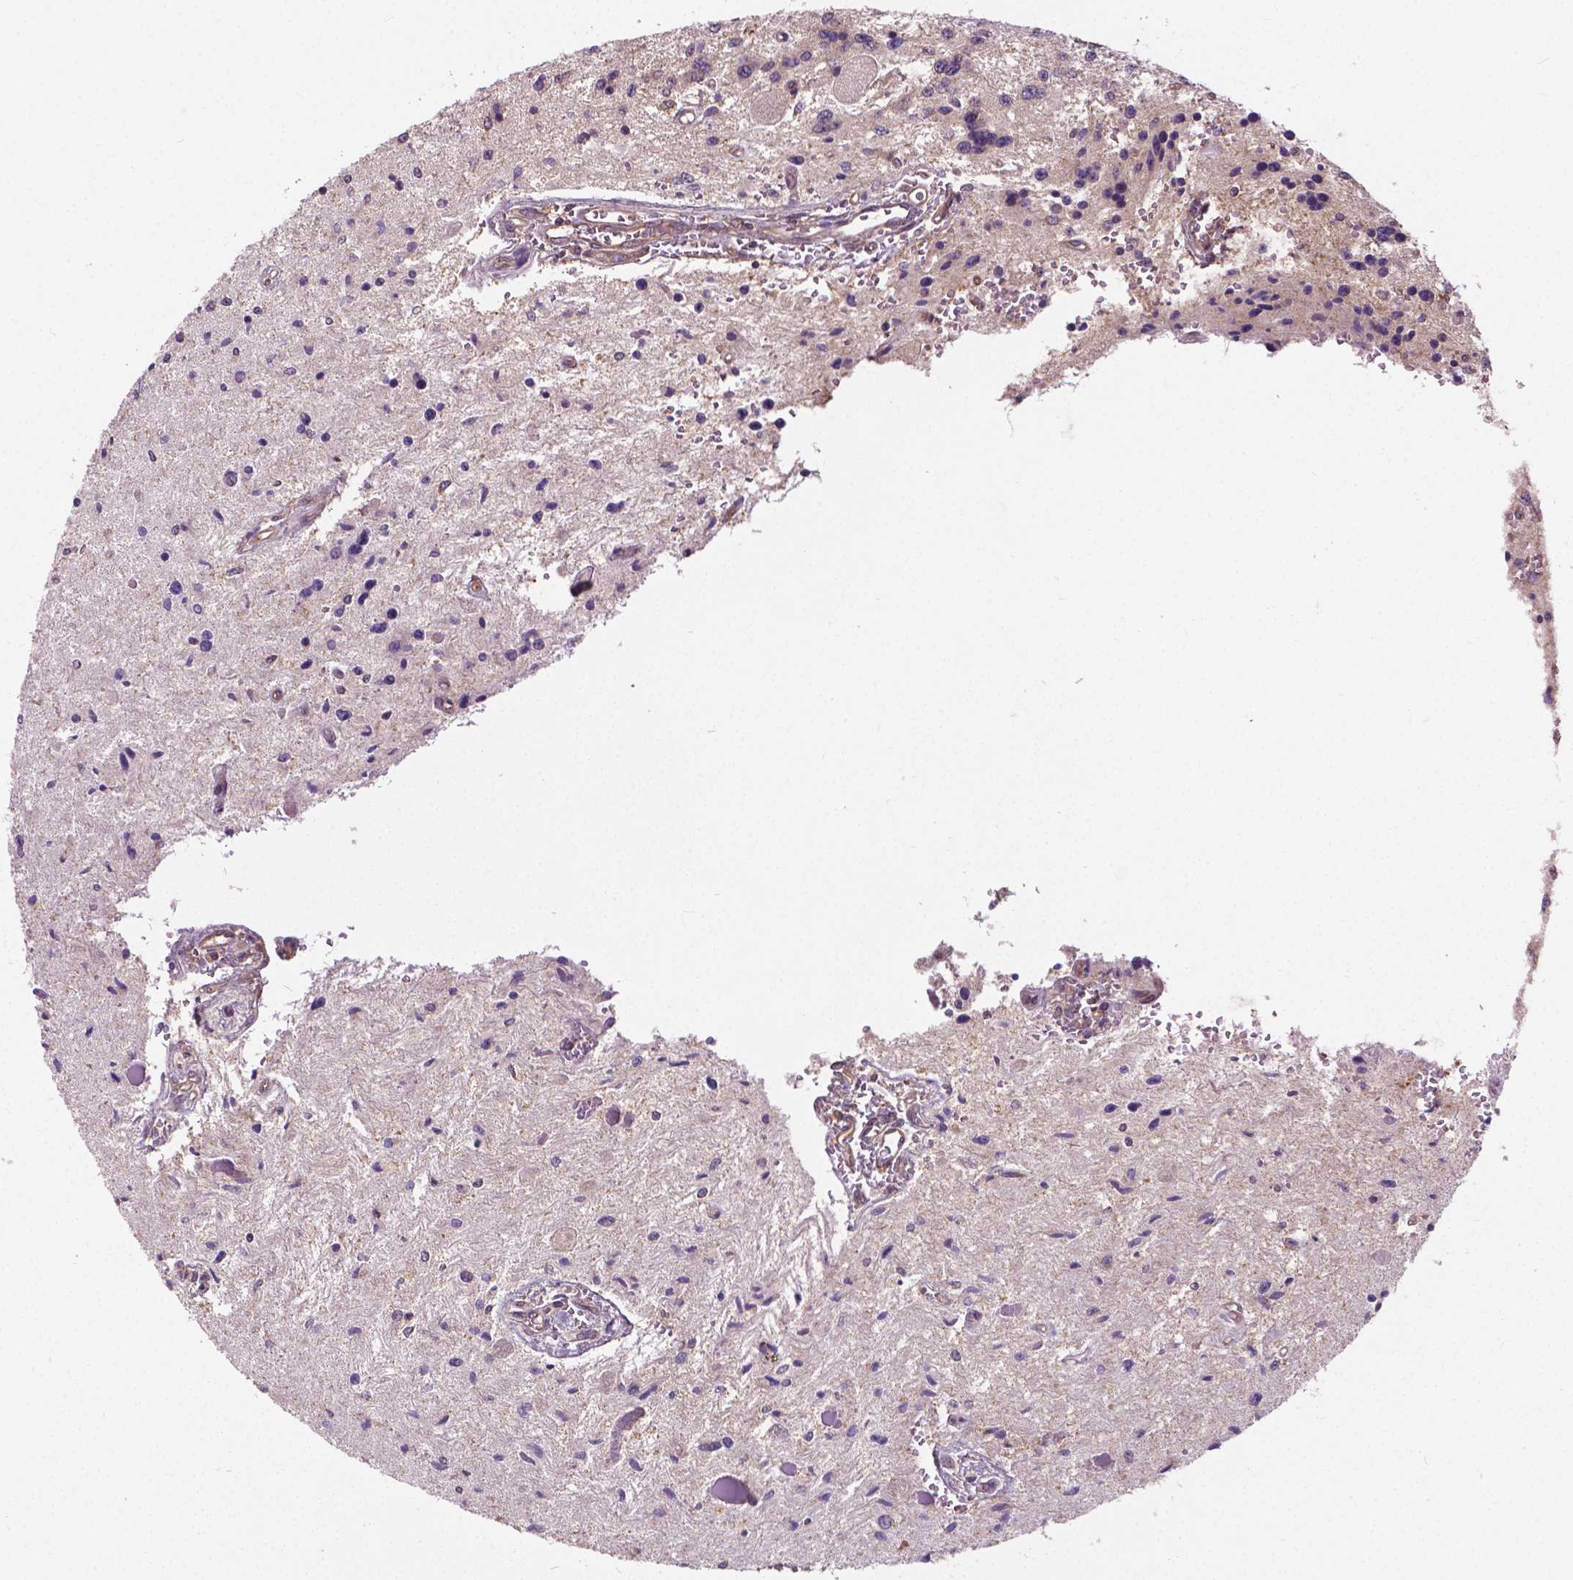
{"staining": {"intensity": "negative", "quantity": "none", "location": "none"}, "tissue": "glioma", "cell_type": "Tumor cells", "image_type": "cancer", "snomed": [{"axis": "morphology", "description": "Glioma, malignant, Low grade"}, {"axis": "topography", "description": "Cerebellum"}], "caption": "Immunohistochemical staining of glioma shows no significant expression in tumor cells.", "gene": "MZT1", "patient": {"sex": "female", "age": 14}}